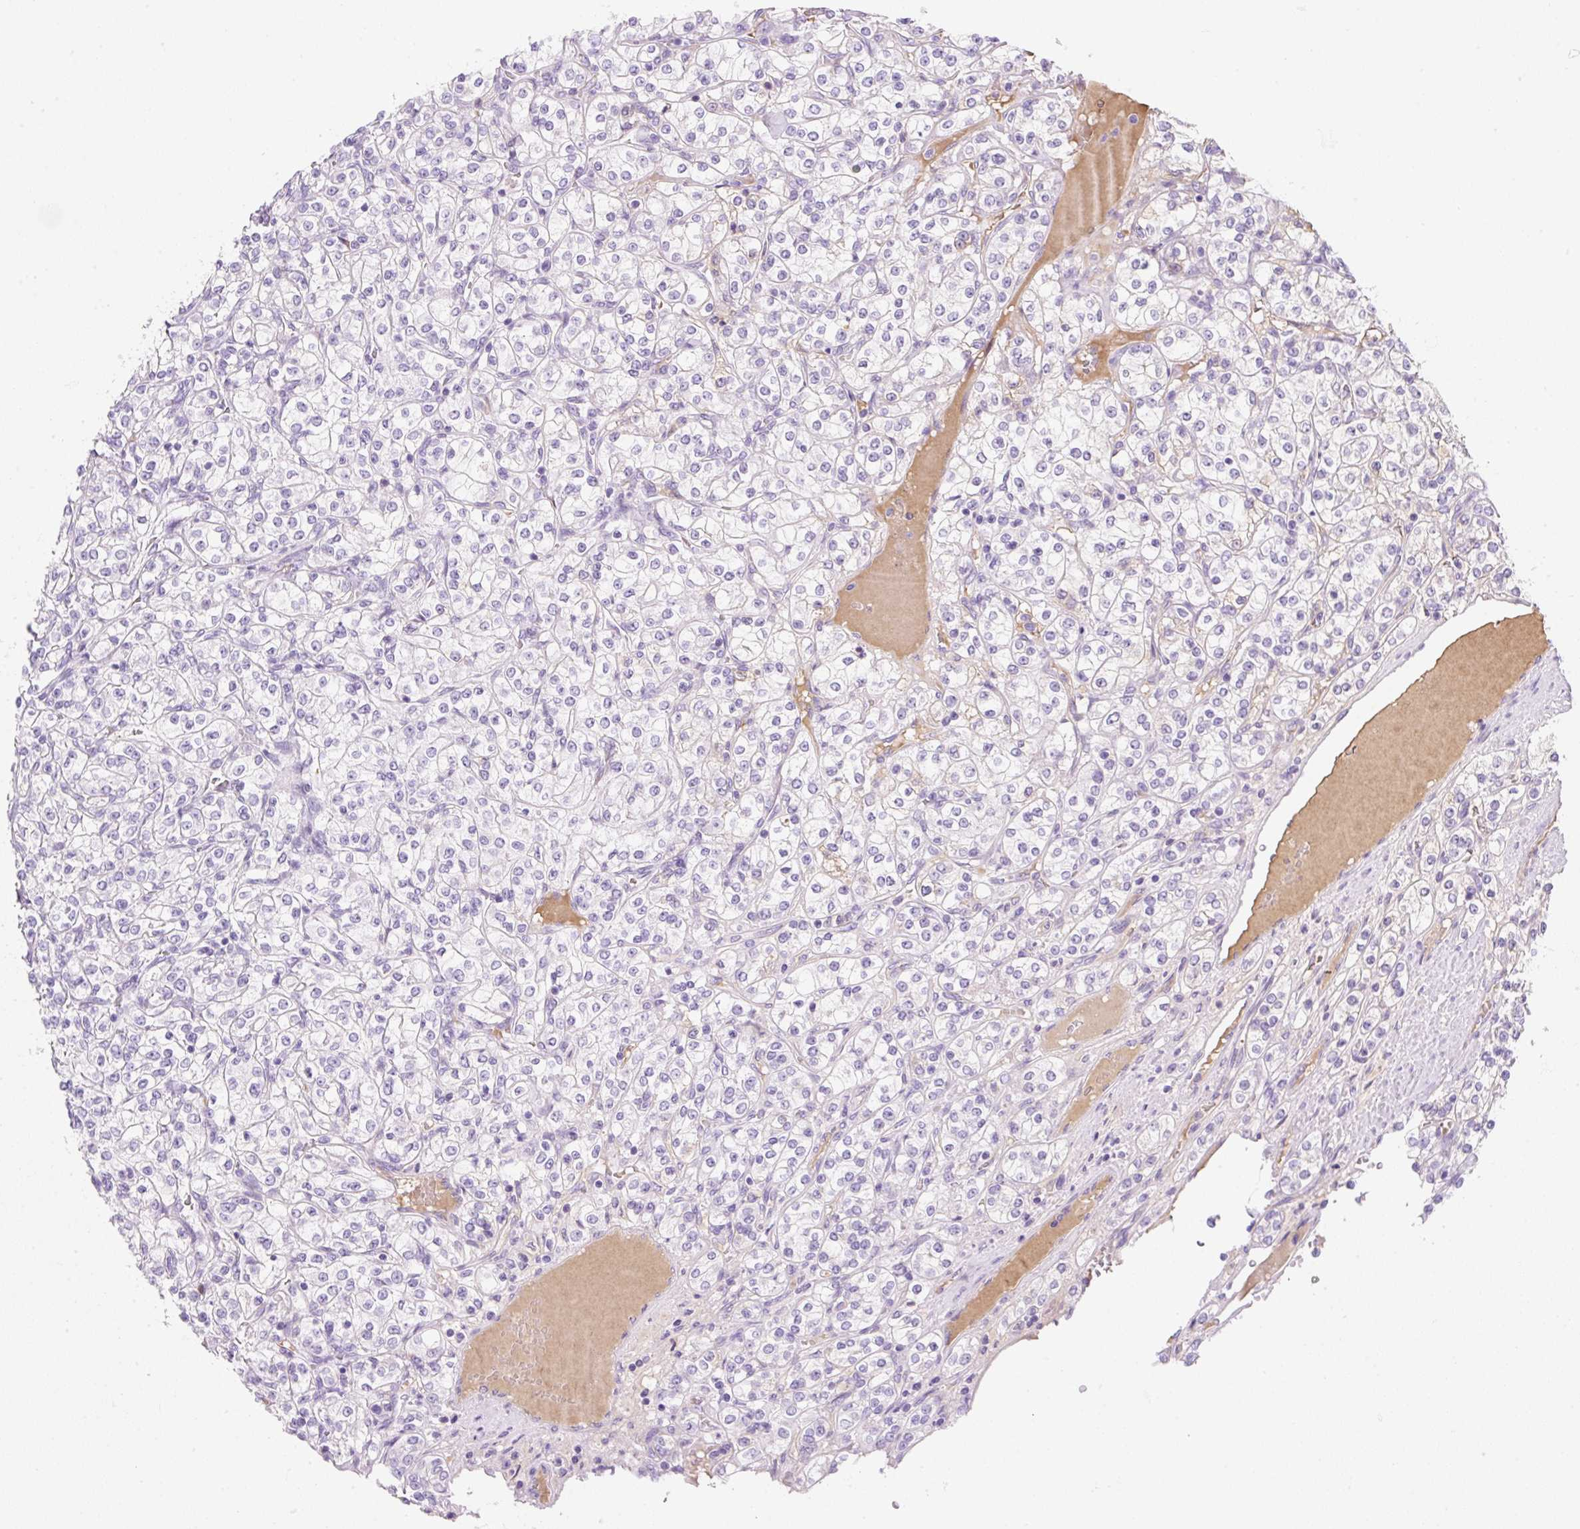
{"staining": {"intensity": "negative", "quantity": "none", "location": "none"}, "tissue": "renal cancer", "cell_type": "Tumor cells", "image_type": "cancer", "snomed": [{"axis": "morphology", "description": "Adenocarcinoma, NOS"}, {"axis": "topography", "description": "Kidney"}], "caption": "Histopathology image shows no significant protein positivity in tumor cells of renal cancer (adenocarcinoma). The staining is performed using DAB brown chromogen with nuclei counter-stained in using hematoxylin.", "gene": "ZNF121", "patient": {"sex": "male", "age": 77}}